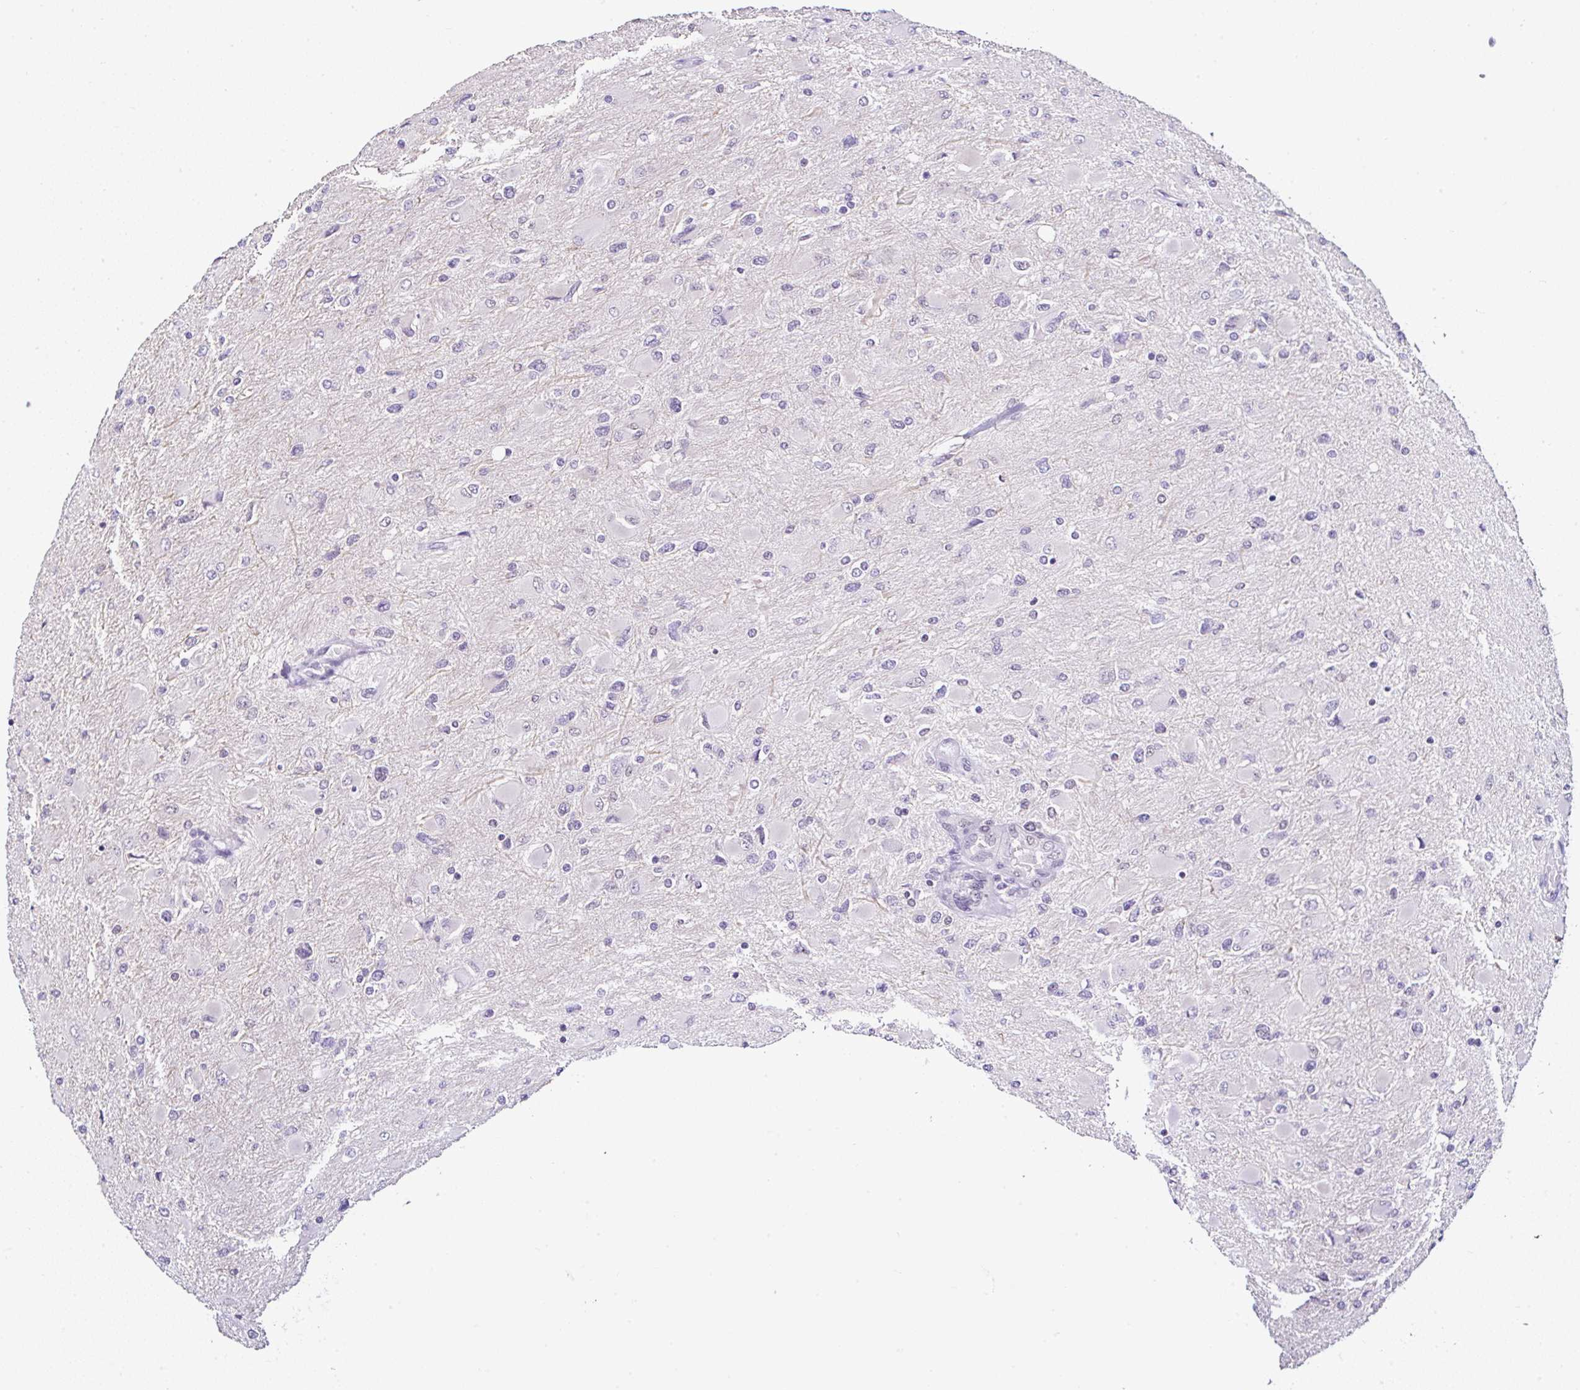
{"staining": {"intensity": "moderate", "quantity": "25%-75%", "location": "nuclear"}, "tissue": "glioma", "cell_type": "Tumor cells", "image_type": "cancer", "snomed": [{"axis": "morphology", "description": "Glioma, malignant, High grade"}, {"axis": "topography", "description": "Cerebral cortex"}], "caption": "IHC image of neoplastic tissue: malignant glioma (high-grade) stained using IHC displays medium levels of moderate protein expression localized specifically in the nuclear of tumor cells, appearing as a nuclear brown color.", "gene": "PTPN2", "patient": {"sex": "female", "age": 36}}